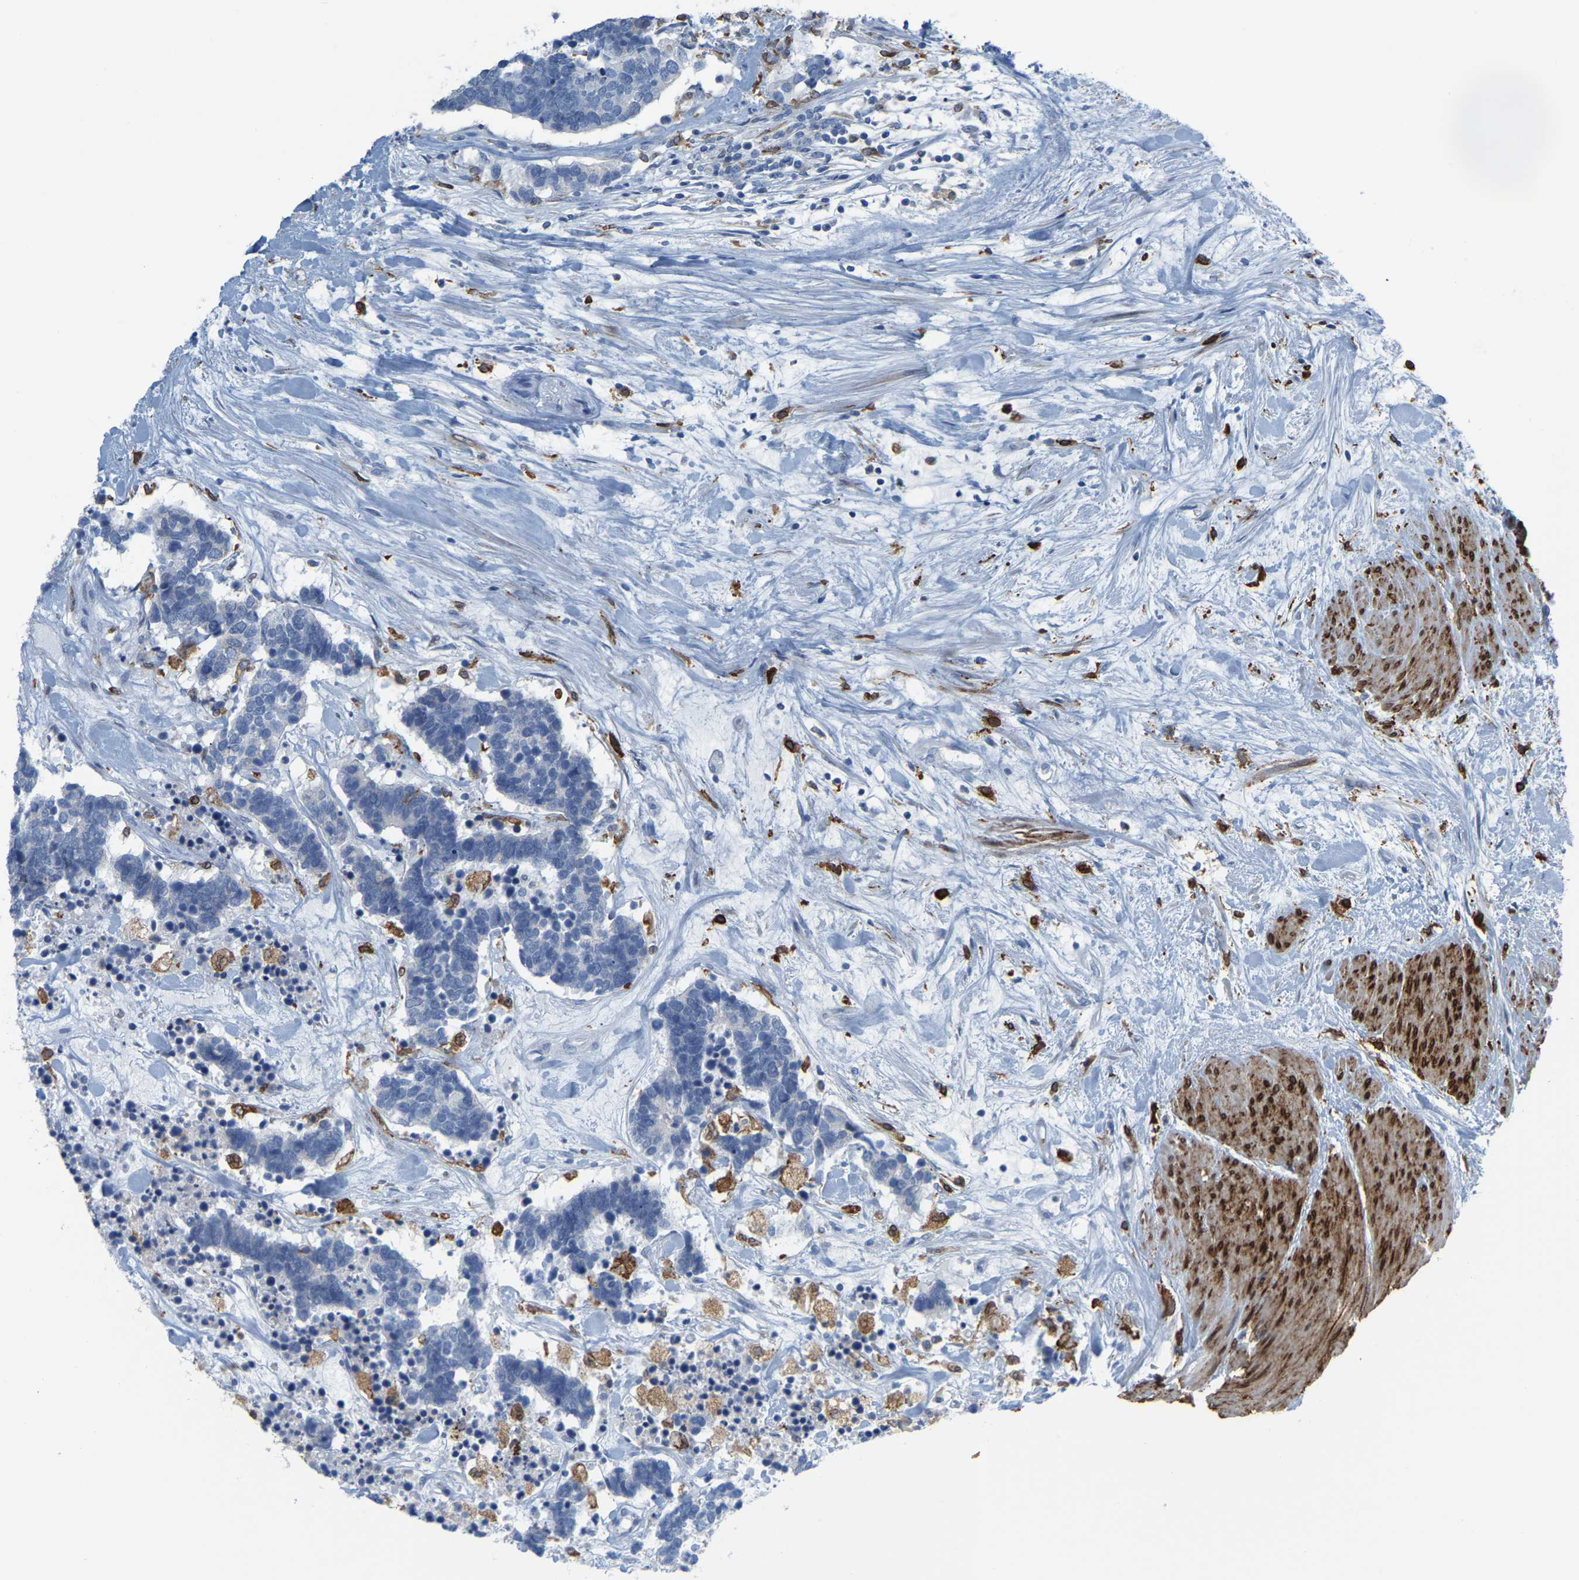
{"staining": {"intensity": "negative", "quantity": "none", "location": "none"}, "tissue": "carcinoid", "cell_type": "Tumor cells", "image_type": "cancer", "snomed": [{"axis": "morphology", "description": "Carcinoma, NOS"}, {"axis": "morphology", "description": "Carcinoid, malignant, NOS"}, {"axis": "topography", "description": "Urinary bladder"}], "caption": "The image shows no staining of tumor cells in carcinoma.", "gene": "PTGS1", "patient": {"sex": "male", "age": 57}}